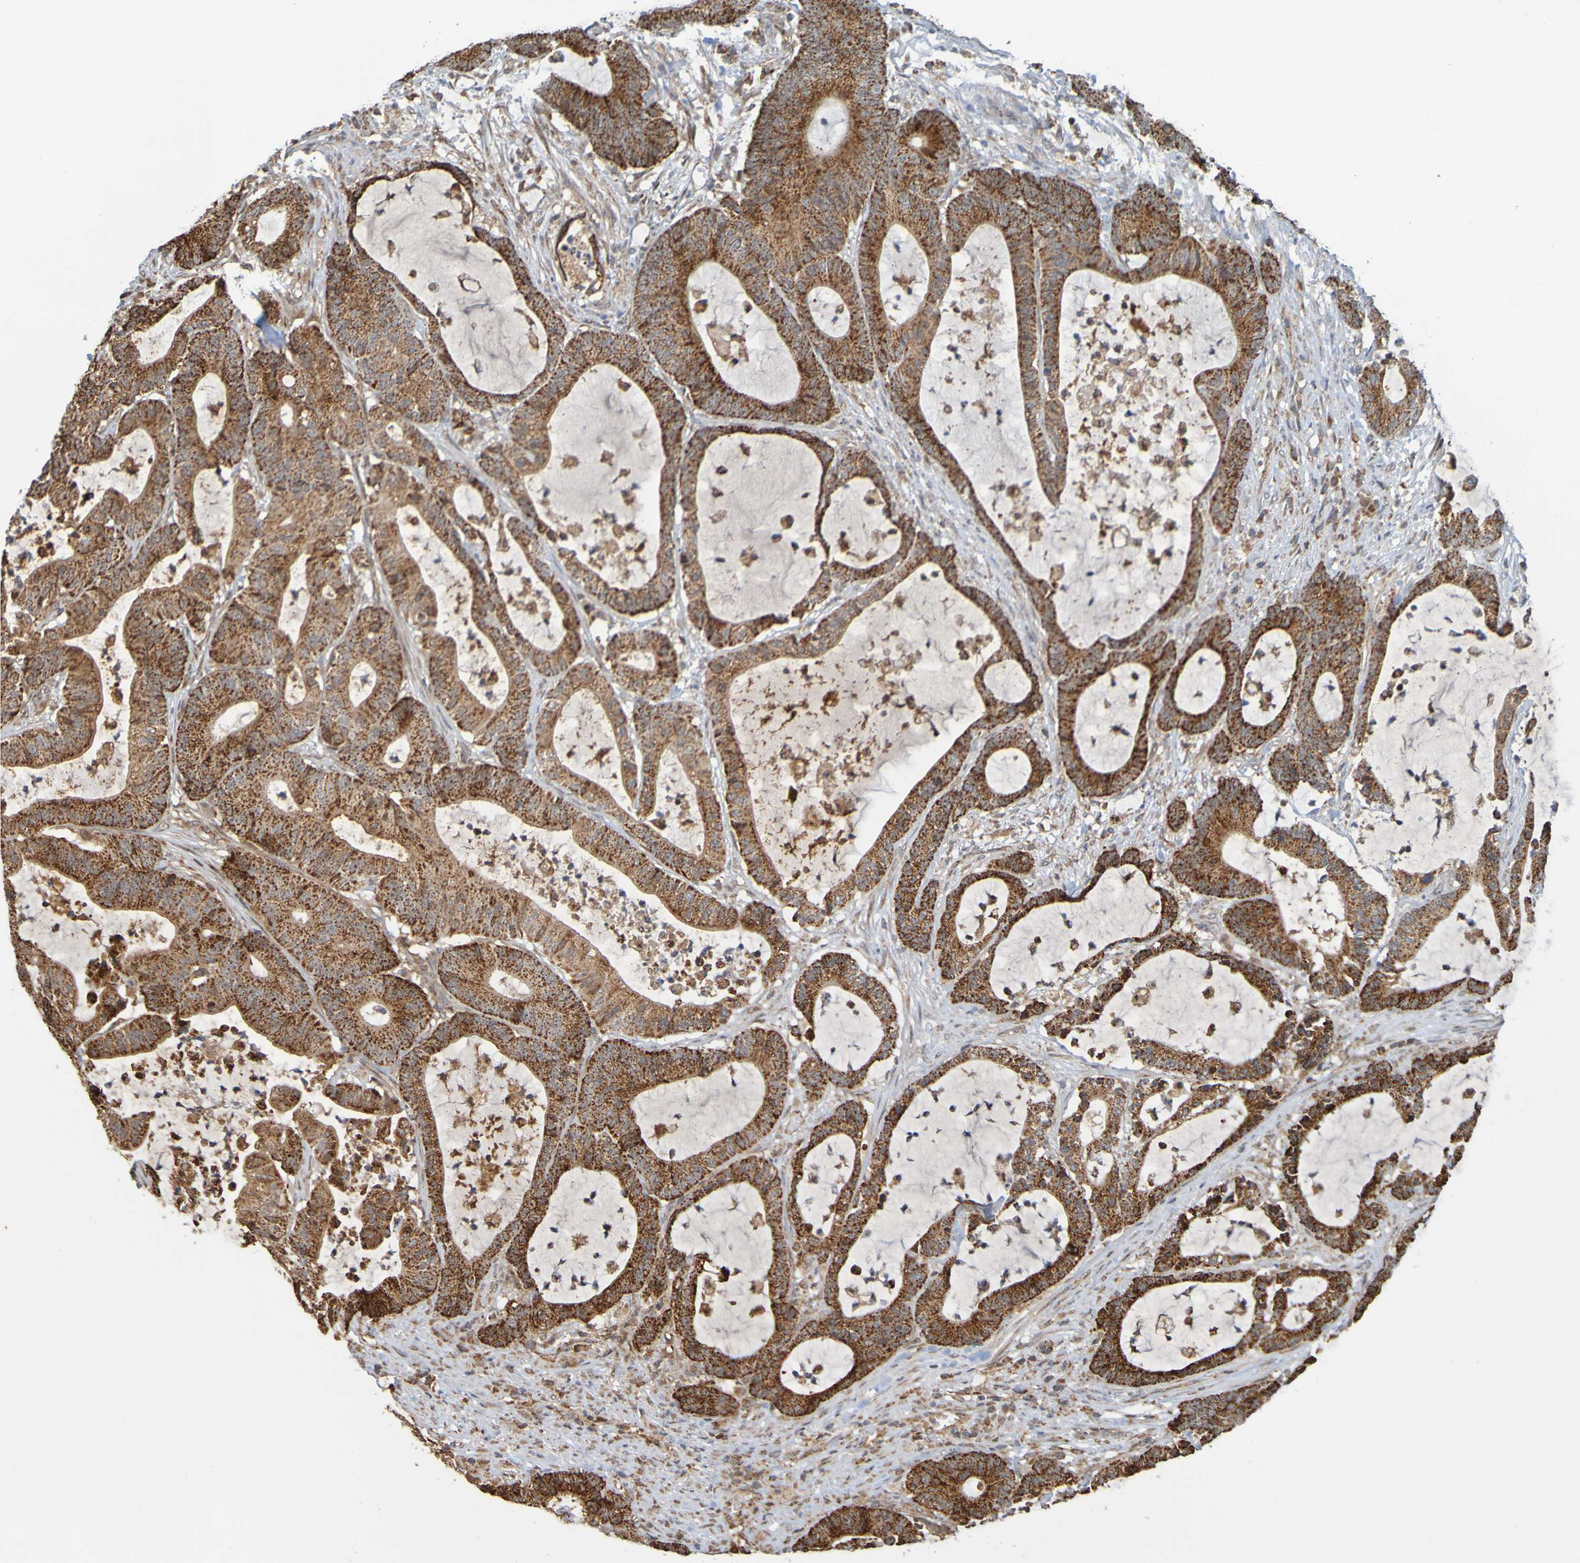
{"staining": {"intensity": "strong", "quantity": ">75%", "location": "cytoplasmic/membranous"}, "tissue": "colorectal cancer", "cell_type": "Tumor cells", "image_type": "cancer", "snomed": [{"axis": "morphology", "description": "Adenocarcinoma, NOS"}, {"axis": "topography", "description": "Colon"}], "caption": "A high-resolution image shows IHC staining of adenocarcinoma (colorectal), which demonstrates strong cytoplasmic/membranous staining in about >75% of tumor cells. The staining was performed using DAB to visualize the protein expression in brown, while the nuclei were stained in blue with hematoxylin (Magnification: 20x).", "gene": "TMBIM1", "patient": {"sex": "female", "age": 84}}